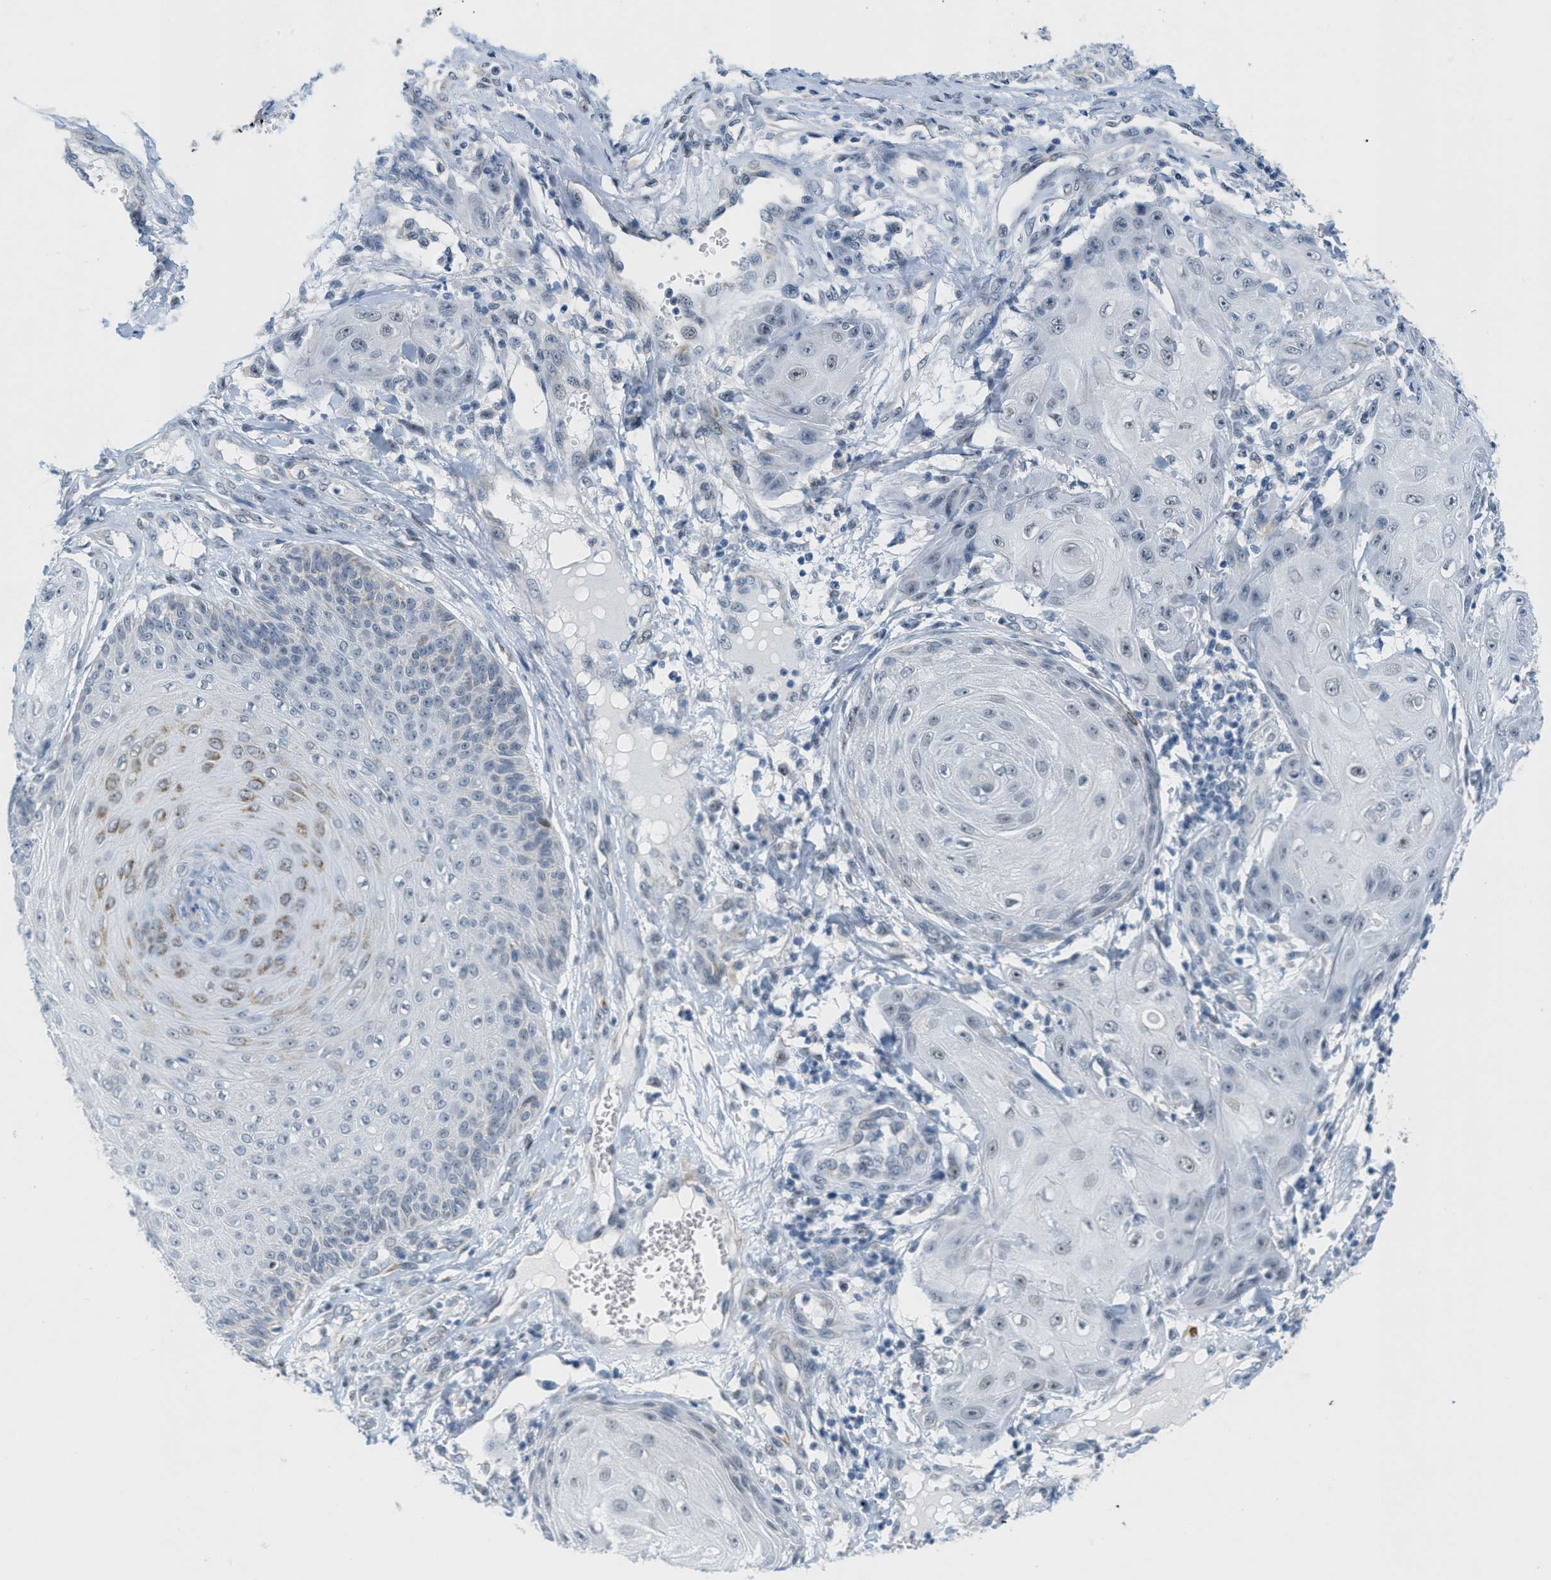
{"staining": {"intensity": "negative", "quantity": "none", "location": "none"}, "tissue": "skin cancer", "cell_type": "Tumor cells", "image_type": "cancer", "snomed": [{"axis": "morphology", "description": "Squamous cell carcinoma, NOS"}, {"axis": "topography", "description": "Skin"}], "caption": "The immunohistochemistry (IHC) photomicrograph has no significant positivity in tumor cells of squamous cell carcinoma (skin) tissue.", "gene": "HS3ST2", "patient": {"sex": "male", "age": 74}}